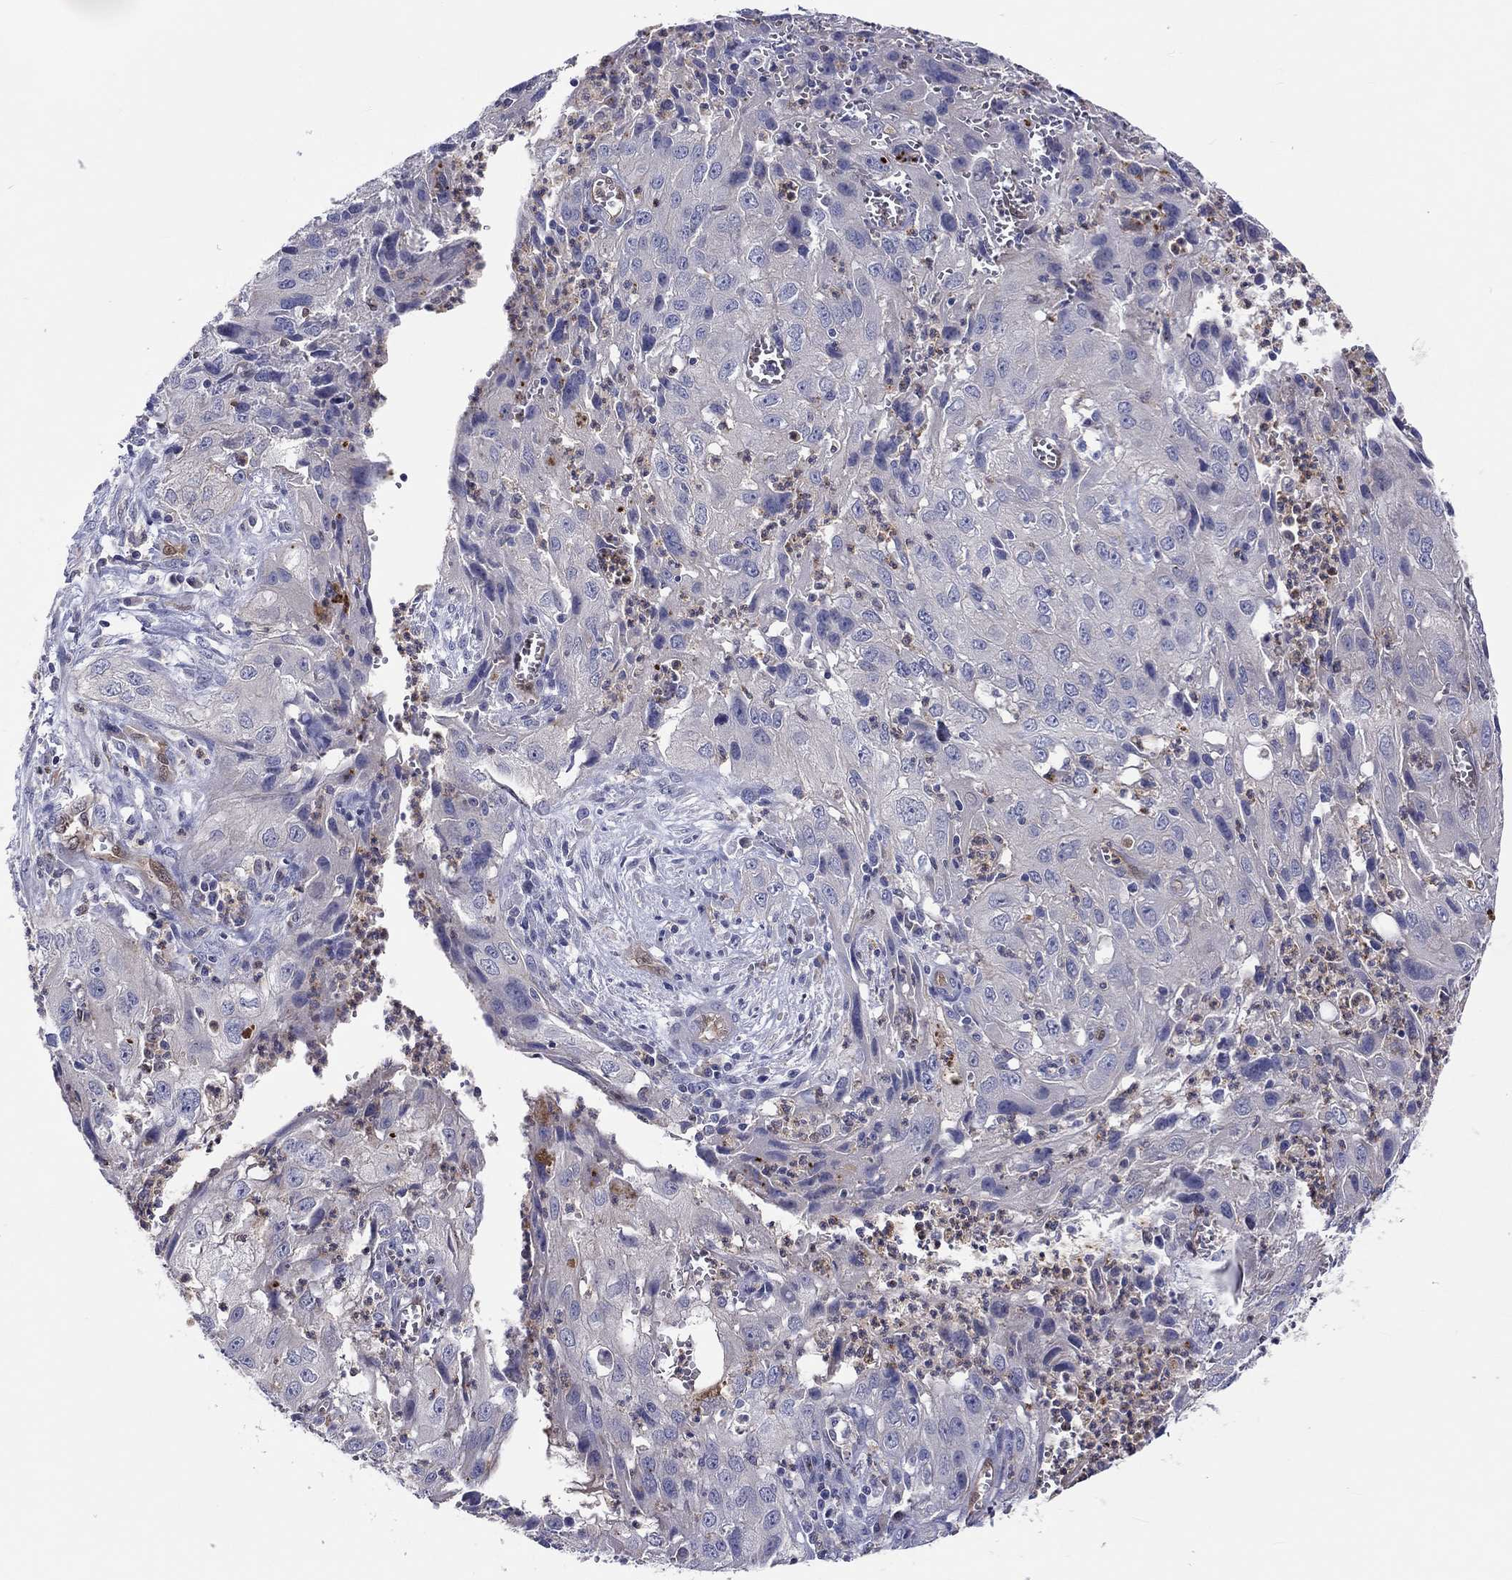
{"staining": {"intensity": "negative", "quantity": "none", "location": "none"}, "tissue": "cervical cancer", "cell_type": "Tumor cells", "image_type": "cancer", "snomed": [{"axis": "morphology", "description": "Squamous cell carcinoma, NOS"}, {"axis": "topography", "description": "Cervix"}], "caption": "Protein analysis of cervical cancer displays no significant positivity in tumor cells.", "gene": "ABCG4", "patient": {"sex": "female", "age": 32}}